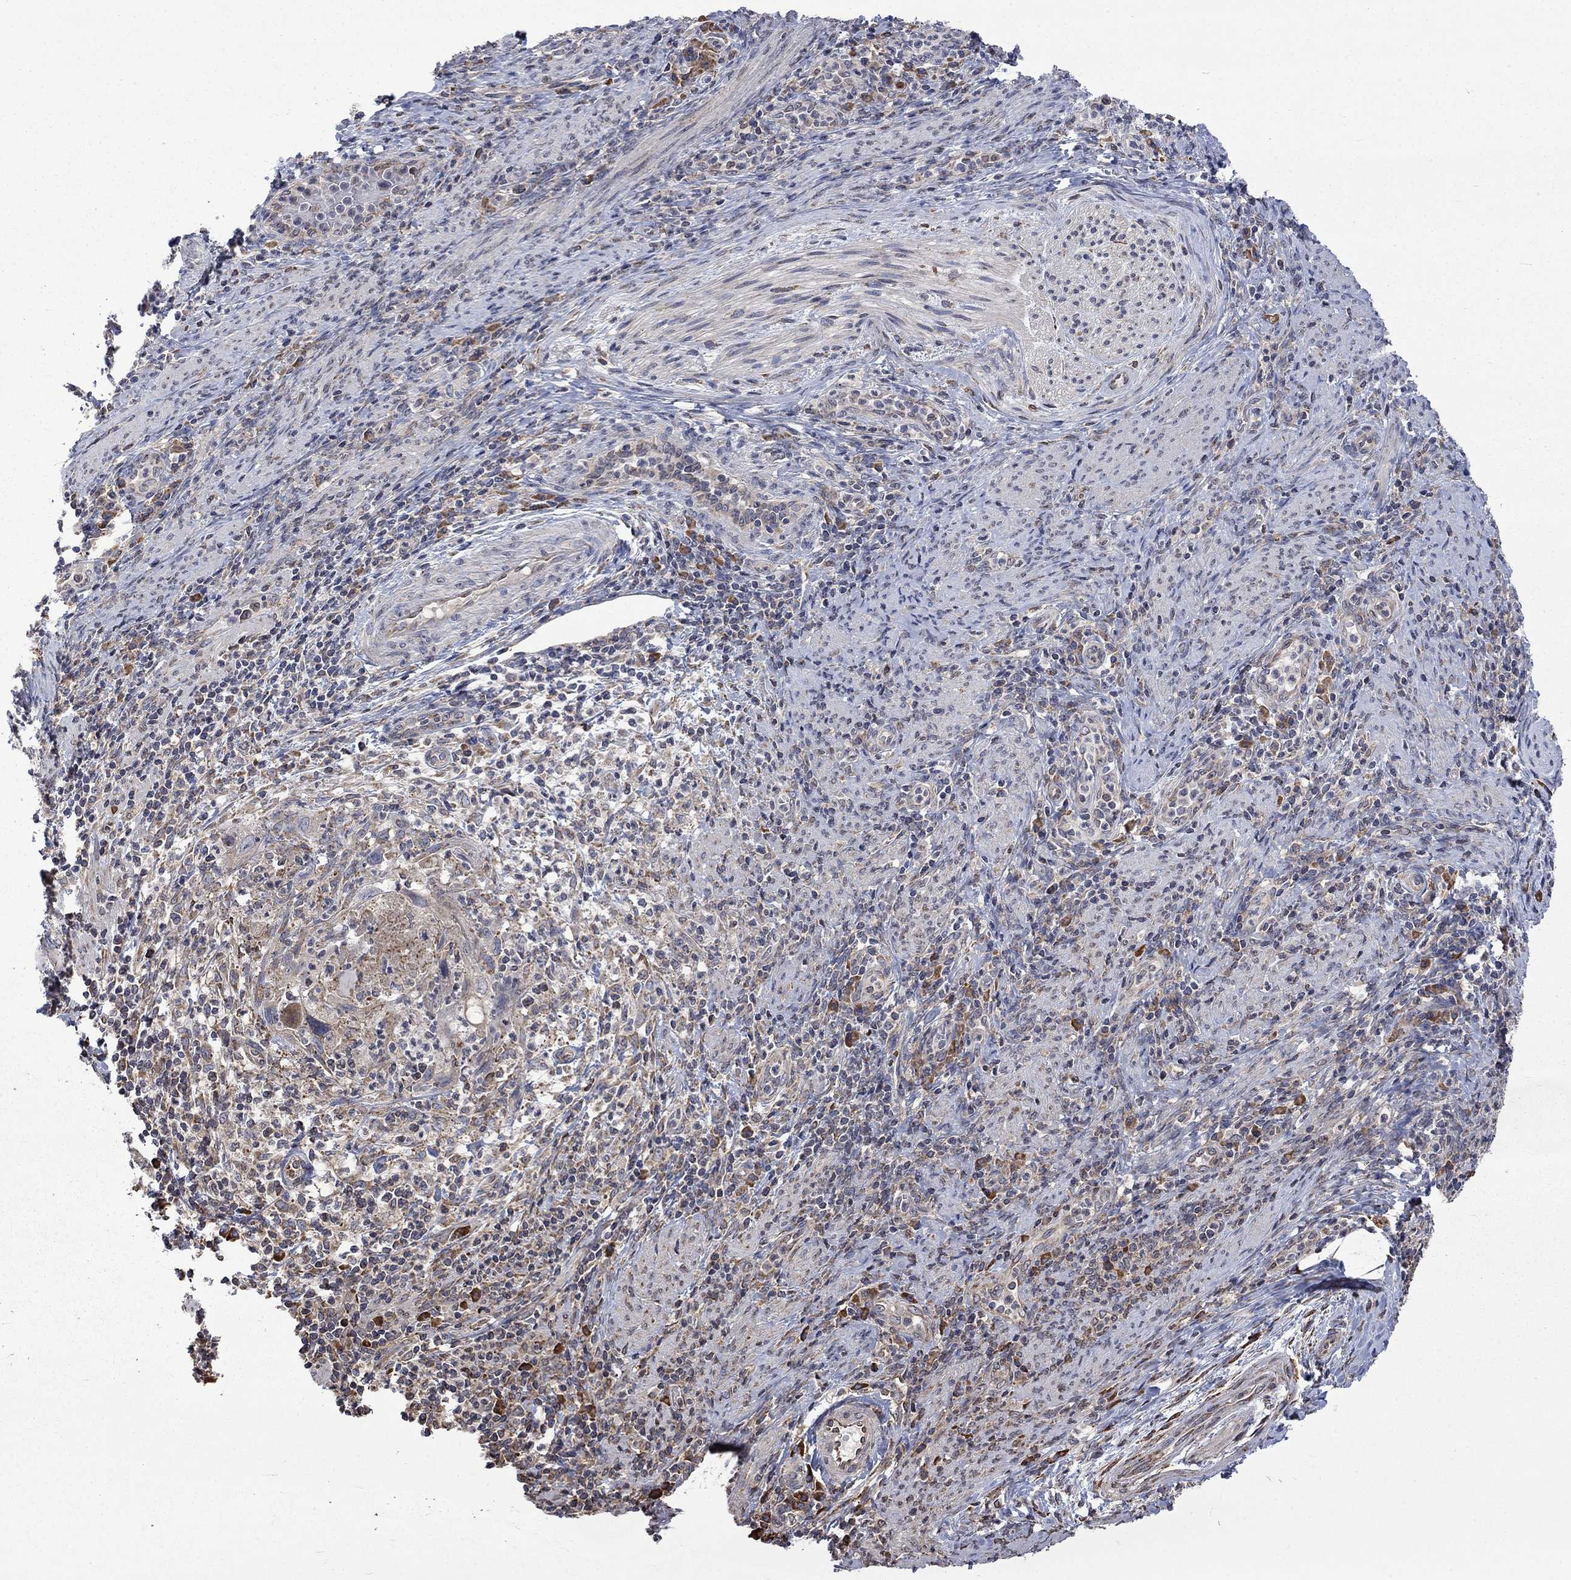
{"staining": {"intensity": "weak", "quantity": "25%-75%", "location": "cytoplasmic/membranous"}, "tissue": "cervical cancer", "cell_type": "Tumor cells", "image_type": "cancer", "snomed": [{"axis": "morphology", "description": "Squamous cell carcinoma, NOS"}, {"axis": "topography", "description": "Cervix"}], "caption": "A micrograph showing weak cytoplasmic/membranous positivity in approximately 25%-75% of tumor cells in squamous cell carcinoma (cervical), as visualized by brown immunohistochemical staining.", "gene": "ESRRA", "patient": {"sex": "female", "age": 26}}